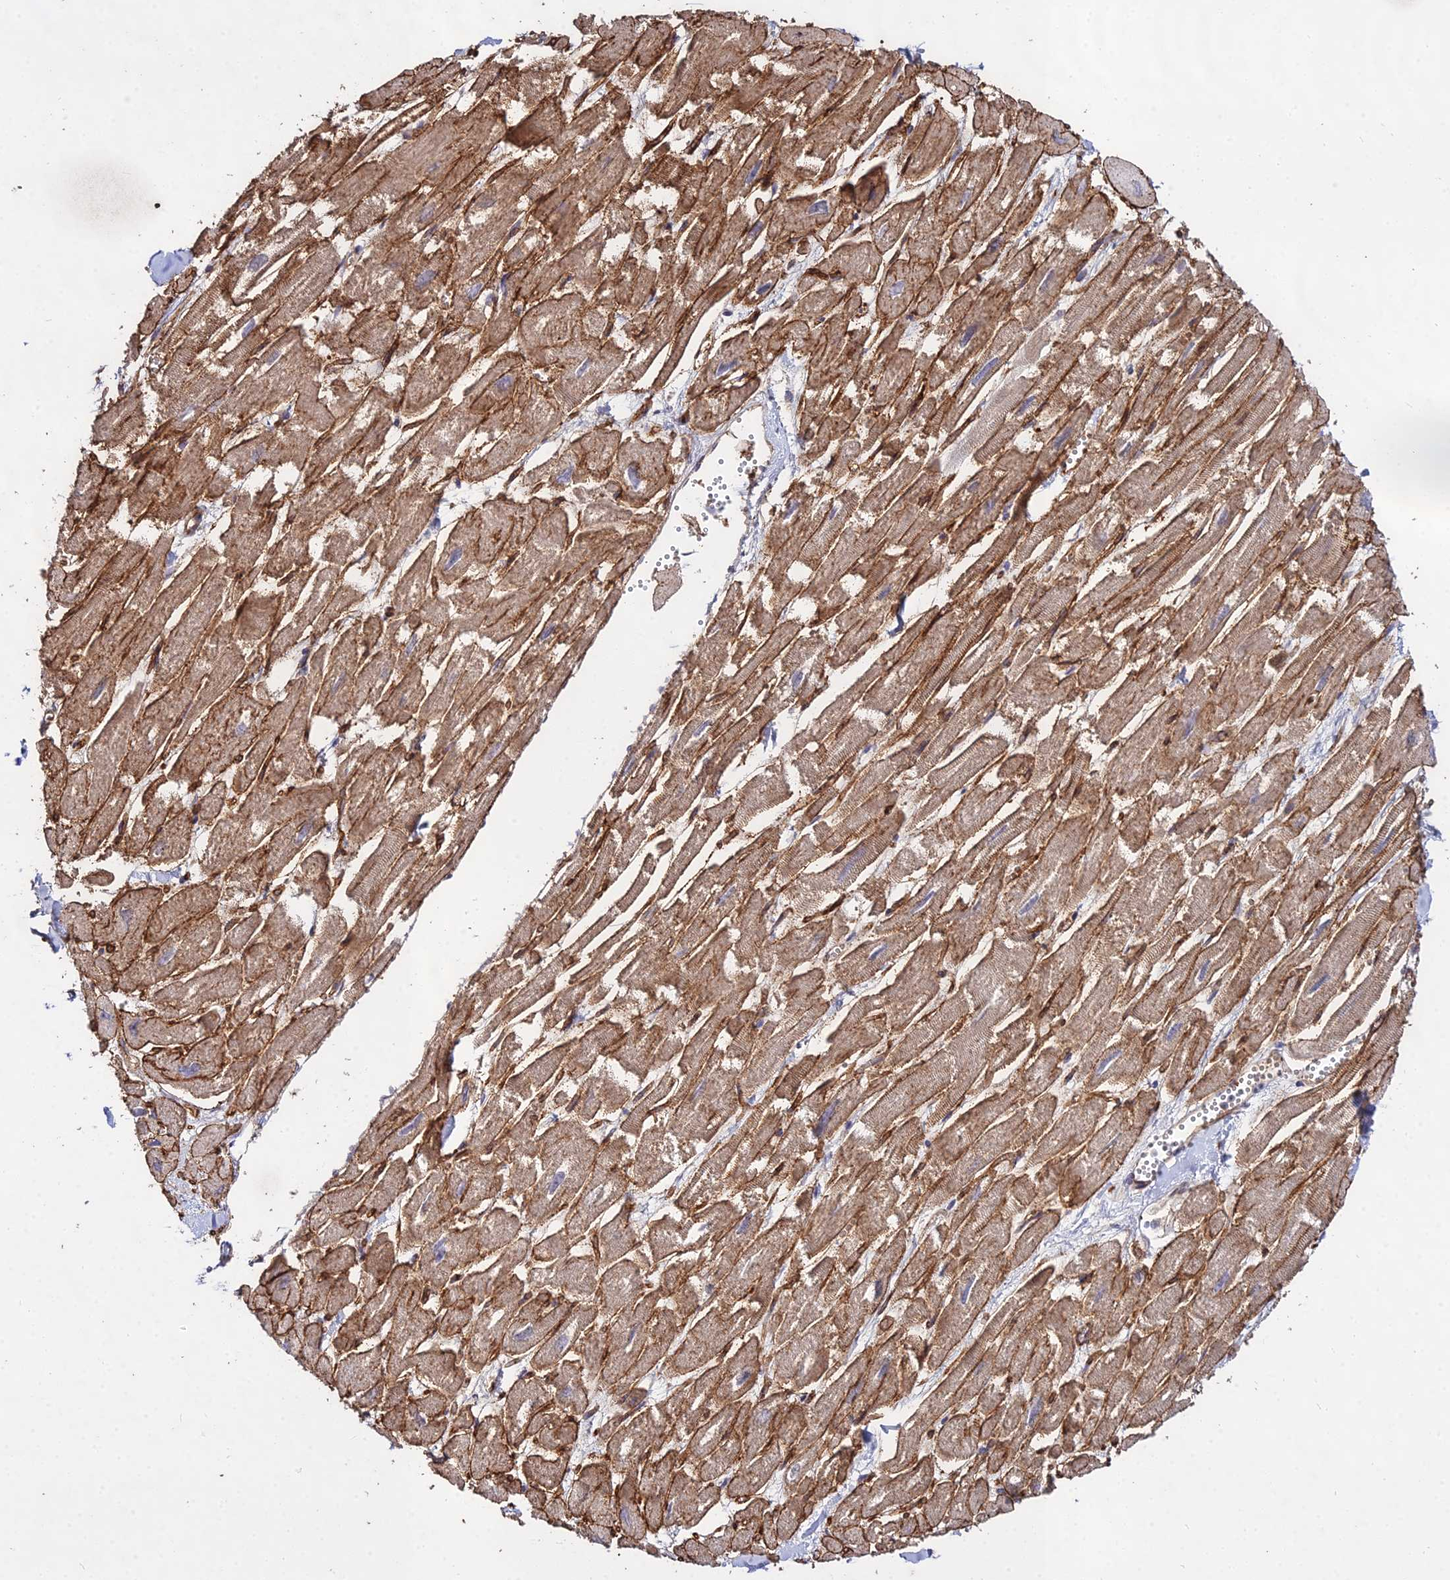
{"staining": {"intensity": "moderate", "quantity": ">75%", "location": "cytoplasmic/membranous,nuclear"}, "tissue": "heart muscle", "cell_type": "Cardiomyocytes", "image_type": "normal", "snomed": [{"axis": "morphology", "description": "Normal tissue, NOS"}, {"axis": "topography", "description": "Heart"}], "caption": "Immunohistochemical staining of normal human heart muscle shows moderate cytoplasmic/membranous,nuclear protein positivity in approximately >75% of cardiomyocytes. The protein of interest is shown in brown color, while the nuclei are stained blue.", "gene": "GRTP1", "patient": {"sex": "male", "age": 54}}